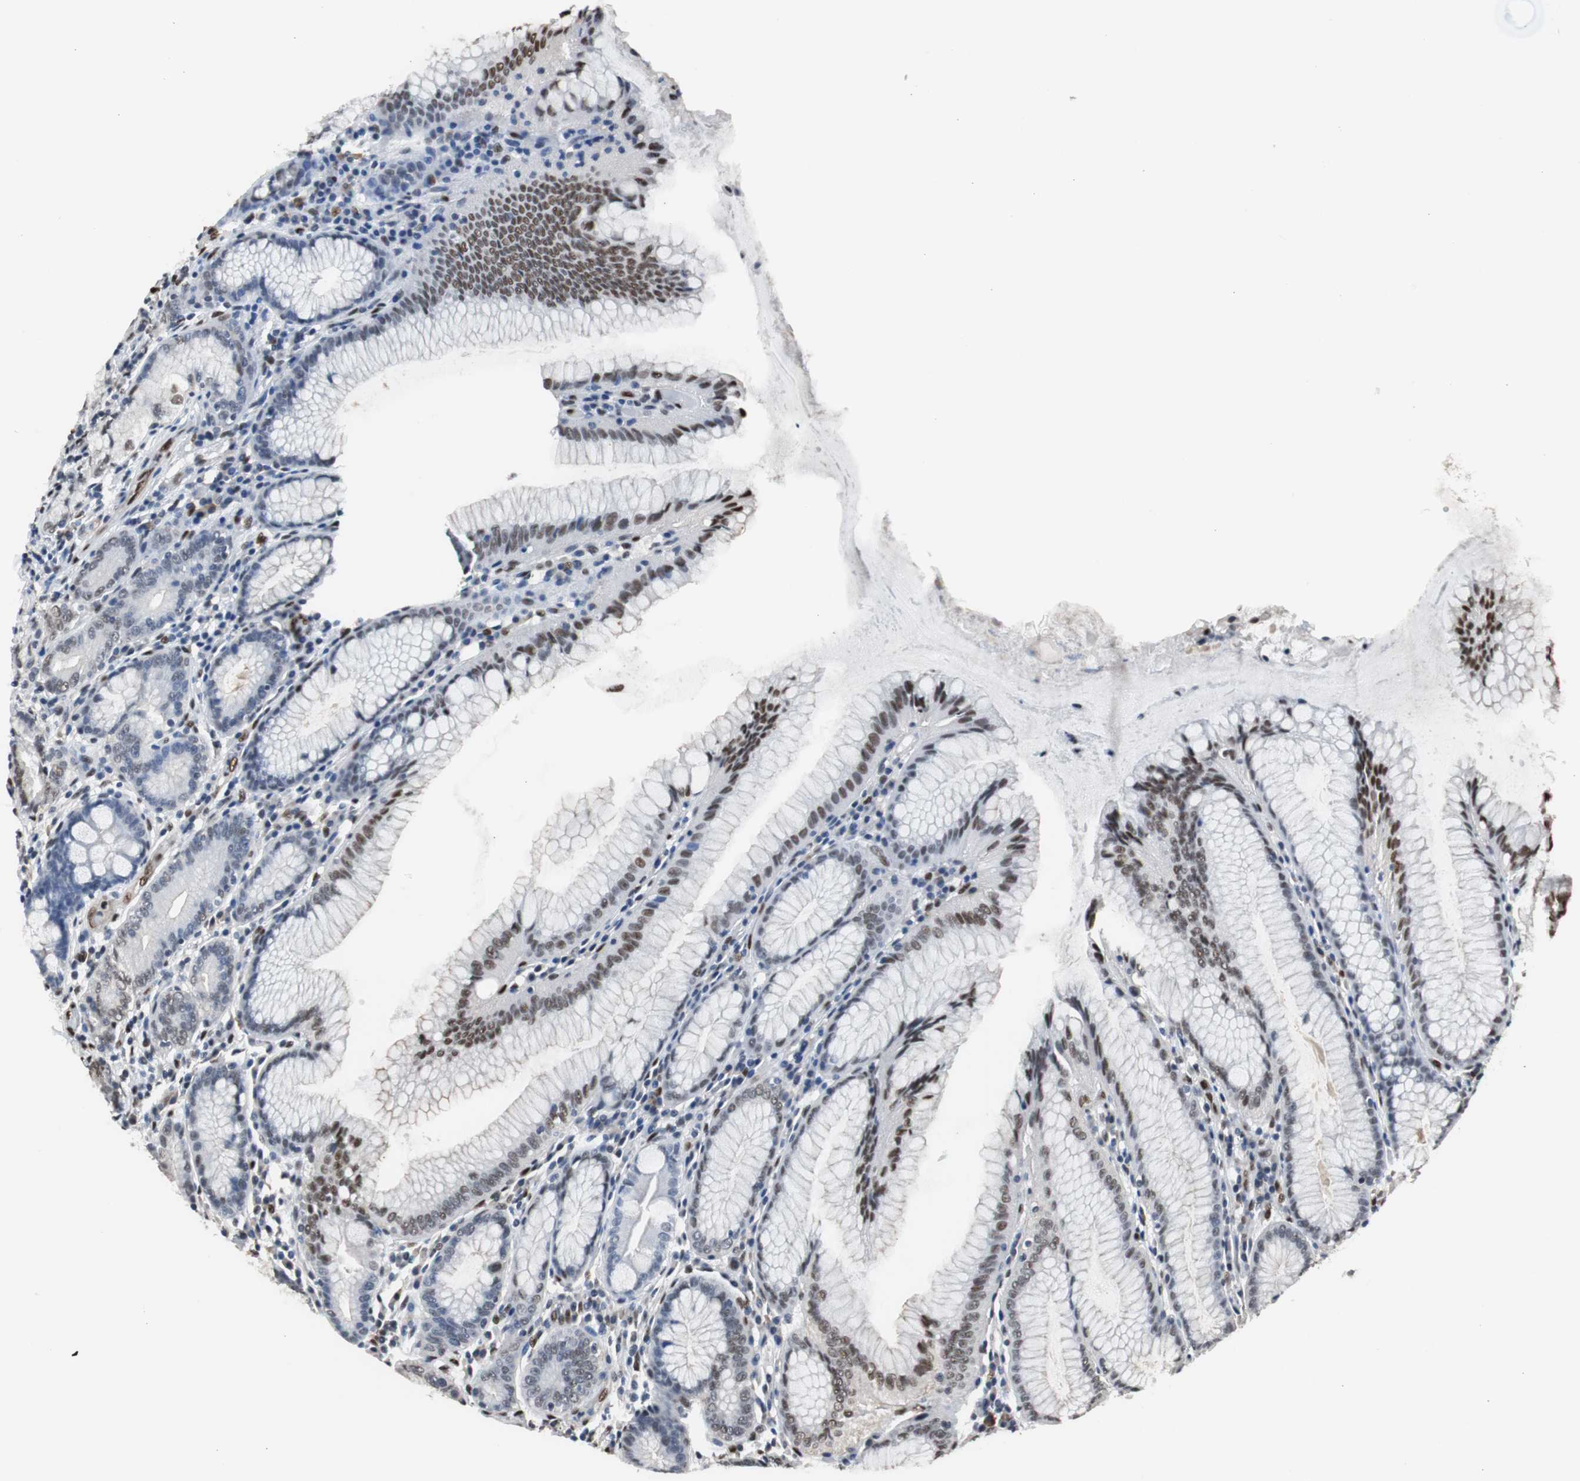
{"staining": {"intensity": "moderate", "quantity": "25%-75%", "location": "nuclear"}, "tissue": "stomach", "cell_type": "Glandular cells", "image_type": "normal", "snomed": [{"axis": "morphology", "description": "Normal tissue, NOS"}, {"axis": "topography", "description": "Stomach, lower"}], "caption": "Moderate nuclear protein positivity is present in approximately 25%-75% of glandular cells in stomach. Using DAB (3,3'-diaminobenzidine) (brown) and hematoxylin (blue) stains, captured at high magnification using brightfield microscopy.", "gene": "PML", "patient": {"sex": "female", "age": 76}}